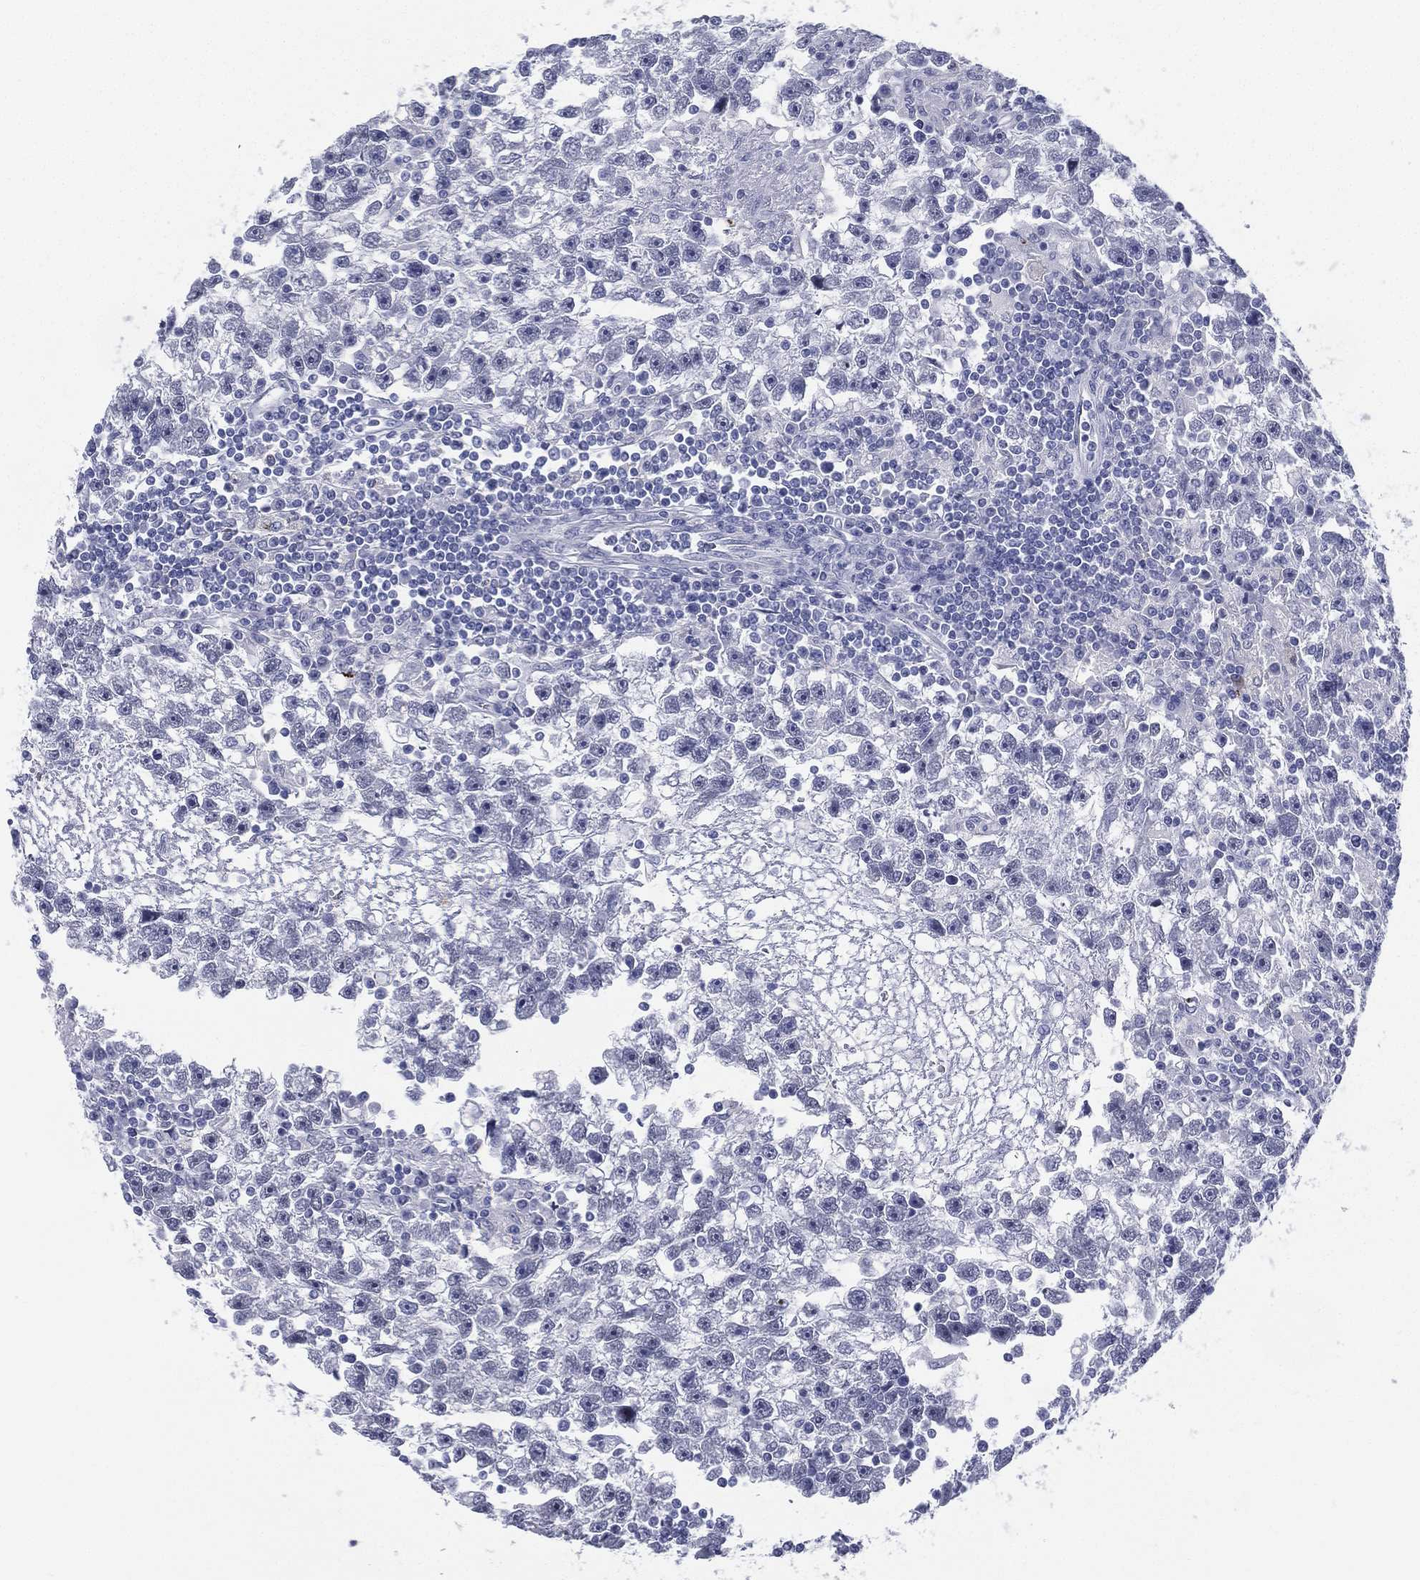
{"staining": {"intensity": "negative", "quantity": "none", "location": "none"}, "tissue": "testis cancer", "cell_type": "Tumor cells", "image_type": "cancer", "snomed": [{"axis": "morphology", "description": "Seminoma, NOS"}, {"axis": "topography", "description": "Testis"}], "caption": "Testis cancer was stained to show a protein in brown. There is no significant staining in tumor cells.", "gene": "RSPH4A", "patient": {"sex": "male", "age": 47}}